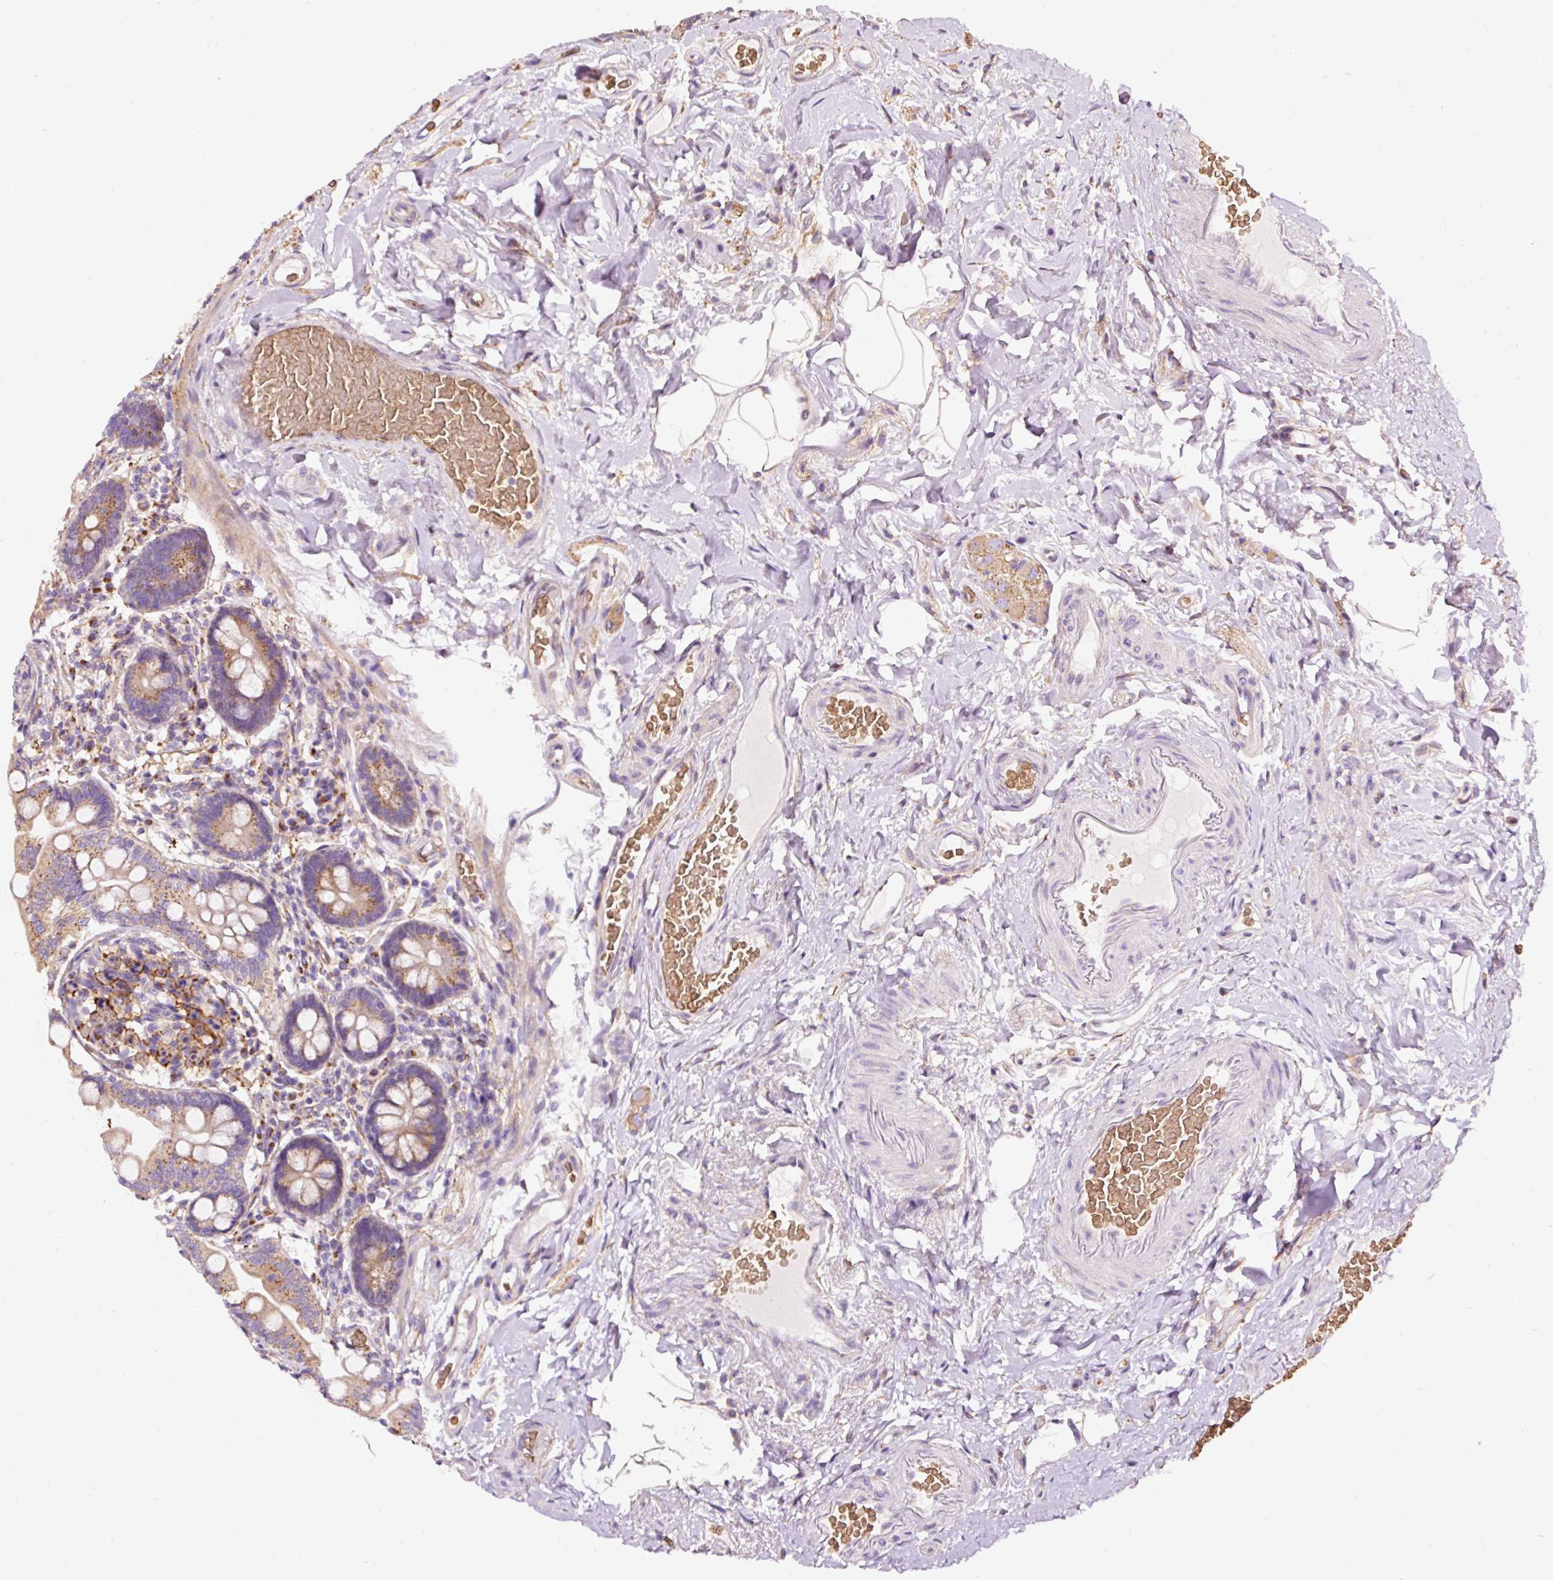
{"staining": {"intensity": "moderate", "quantity": ">75%", "location": "cytoplasmic/membranous"}, "tissue": "small intestine", "cell_type": "Glandular cells", "image_type": "normal", "snomed": [{"axis": "morphology", "description": "Normal tissue, NOS"}, {"axis": "topography", "description": "Small intestine"}], "caption": "Immunohistochemical staining of benign small intestine shows moderate cytoplasmic/membranous protein staining in about >75% of glandular cells. The staining is performed using DAB brown chromogen to label protein expression. The nuclei are counter-stained blue using hematoxylin.", "gene": "PRRC2A", "patient": {"sex": "female", "age": 64}}